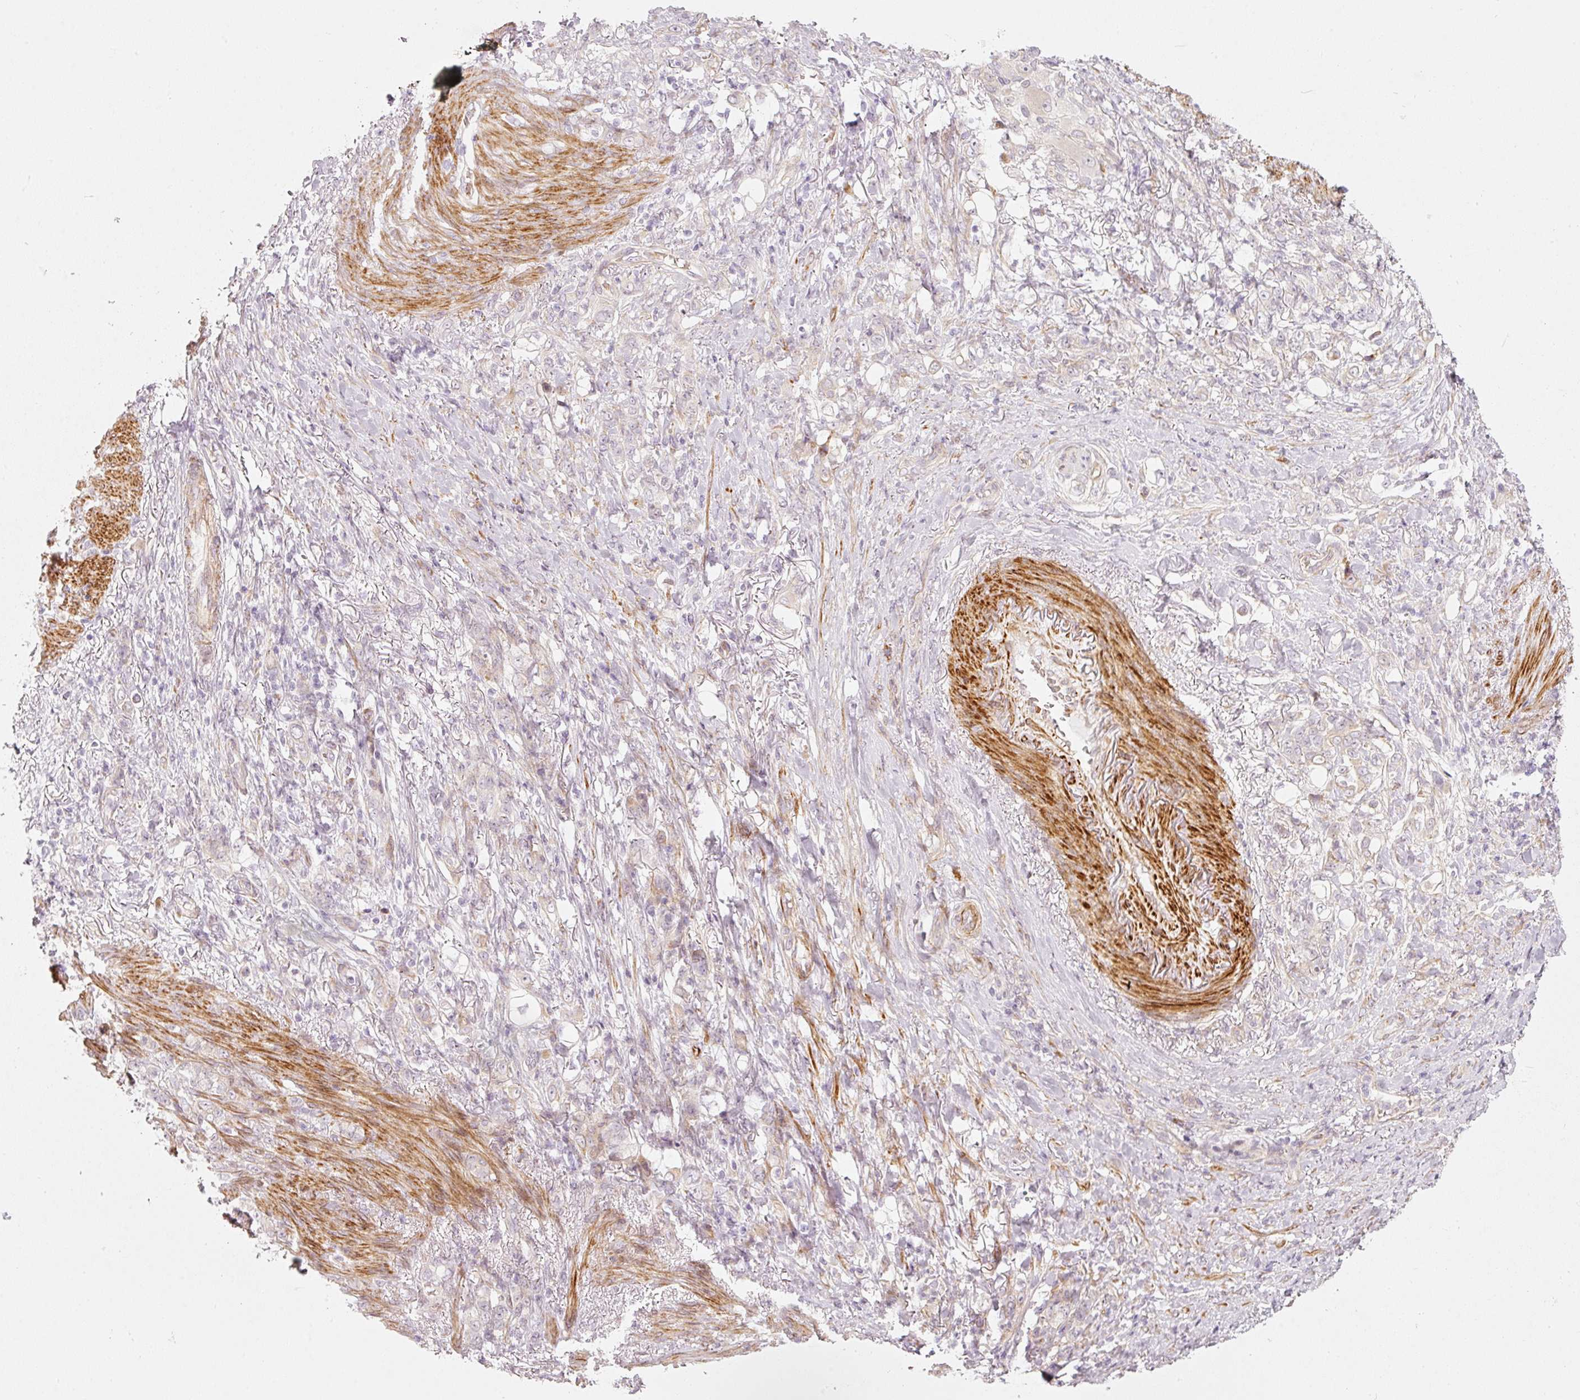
{"staining": {"intensity": "negative", "quantity": "none", "location": "none"}, "tissue": "stomach cancer", "cell_type": "Tumor cells", "image_type": "cancer", "snomed": [{"axis": "morphology", "description": "Adenocarcinoma, NOS"}, {"axis": "topography", "description": "Stomach"}], "caption": "Stomach adenocarcinoma stained for a protein using immunohistochemistry (IHC) demonstrates no staining tumor cells.", "gene": "KCNQ1", "patient": {"sex": "female", "age": 79}}